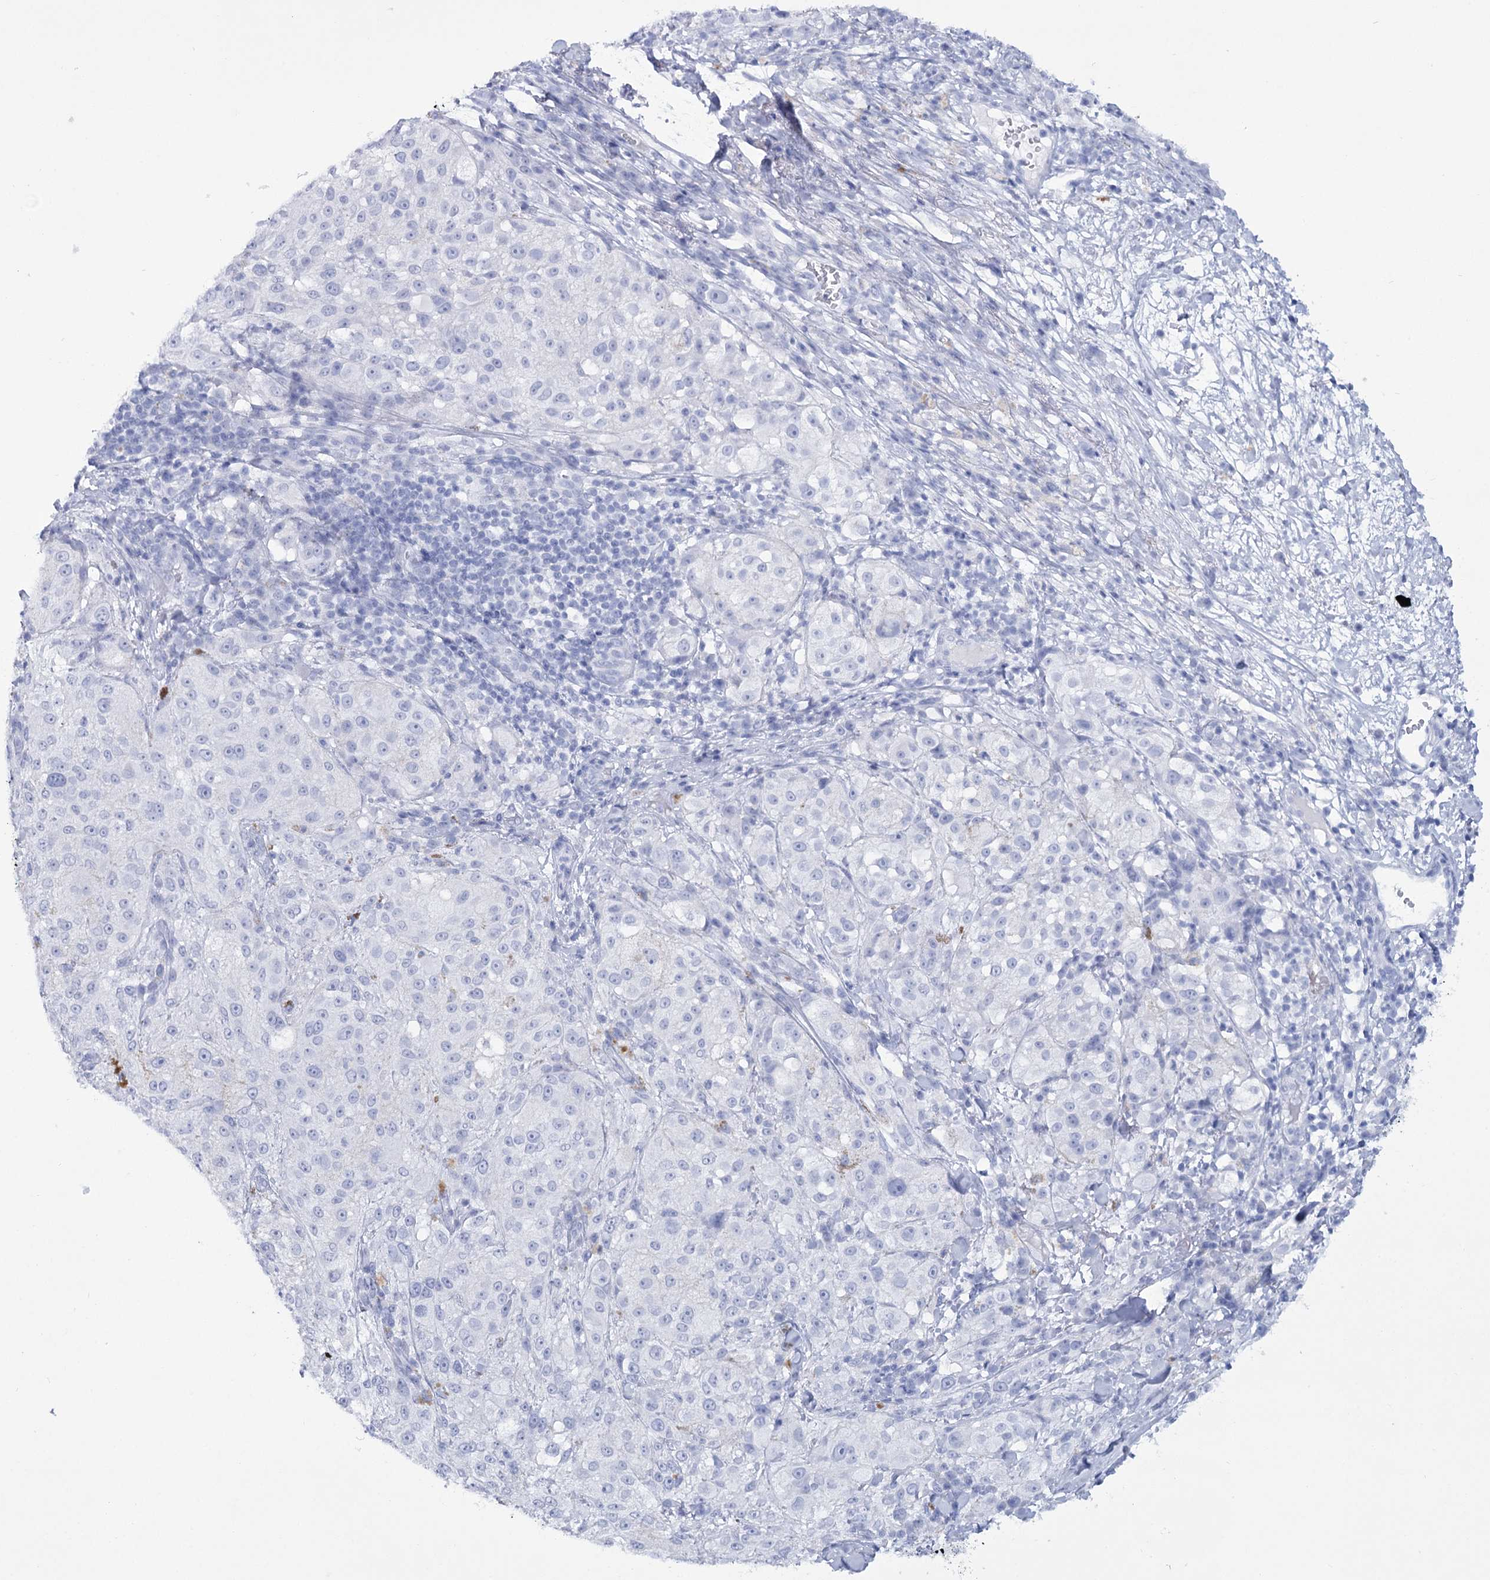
{"staining": {"intensity": "negative", "quantity": "none", "location": "none"}, "tissue": "melanoma", "cell_type": "Tumor cells", "image_type": "cancer", "snomed": [{"axis": "morphology", "description": "Necrosis, NOS"}, {"axis": "morphology", "description": "Malignant melanoma, NOS"}, {"axis": "topography", "description": "Skin"}], "caption": "Human melanoma stained for a protein using immunohistochemistry displays no positivity in tumor cells.", "gene": "RNF186", "patient": {"sex": "female", "age": 87}}